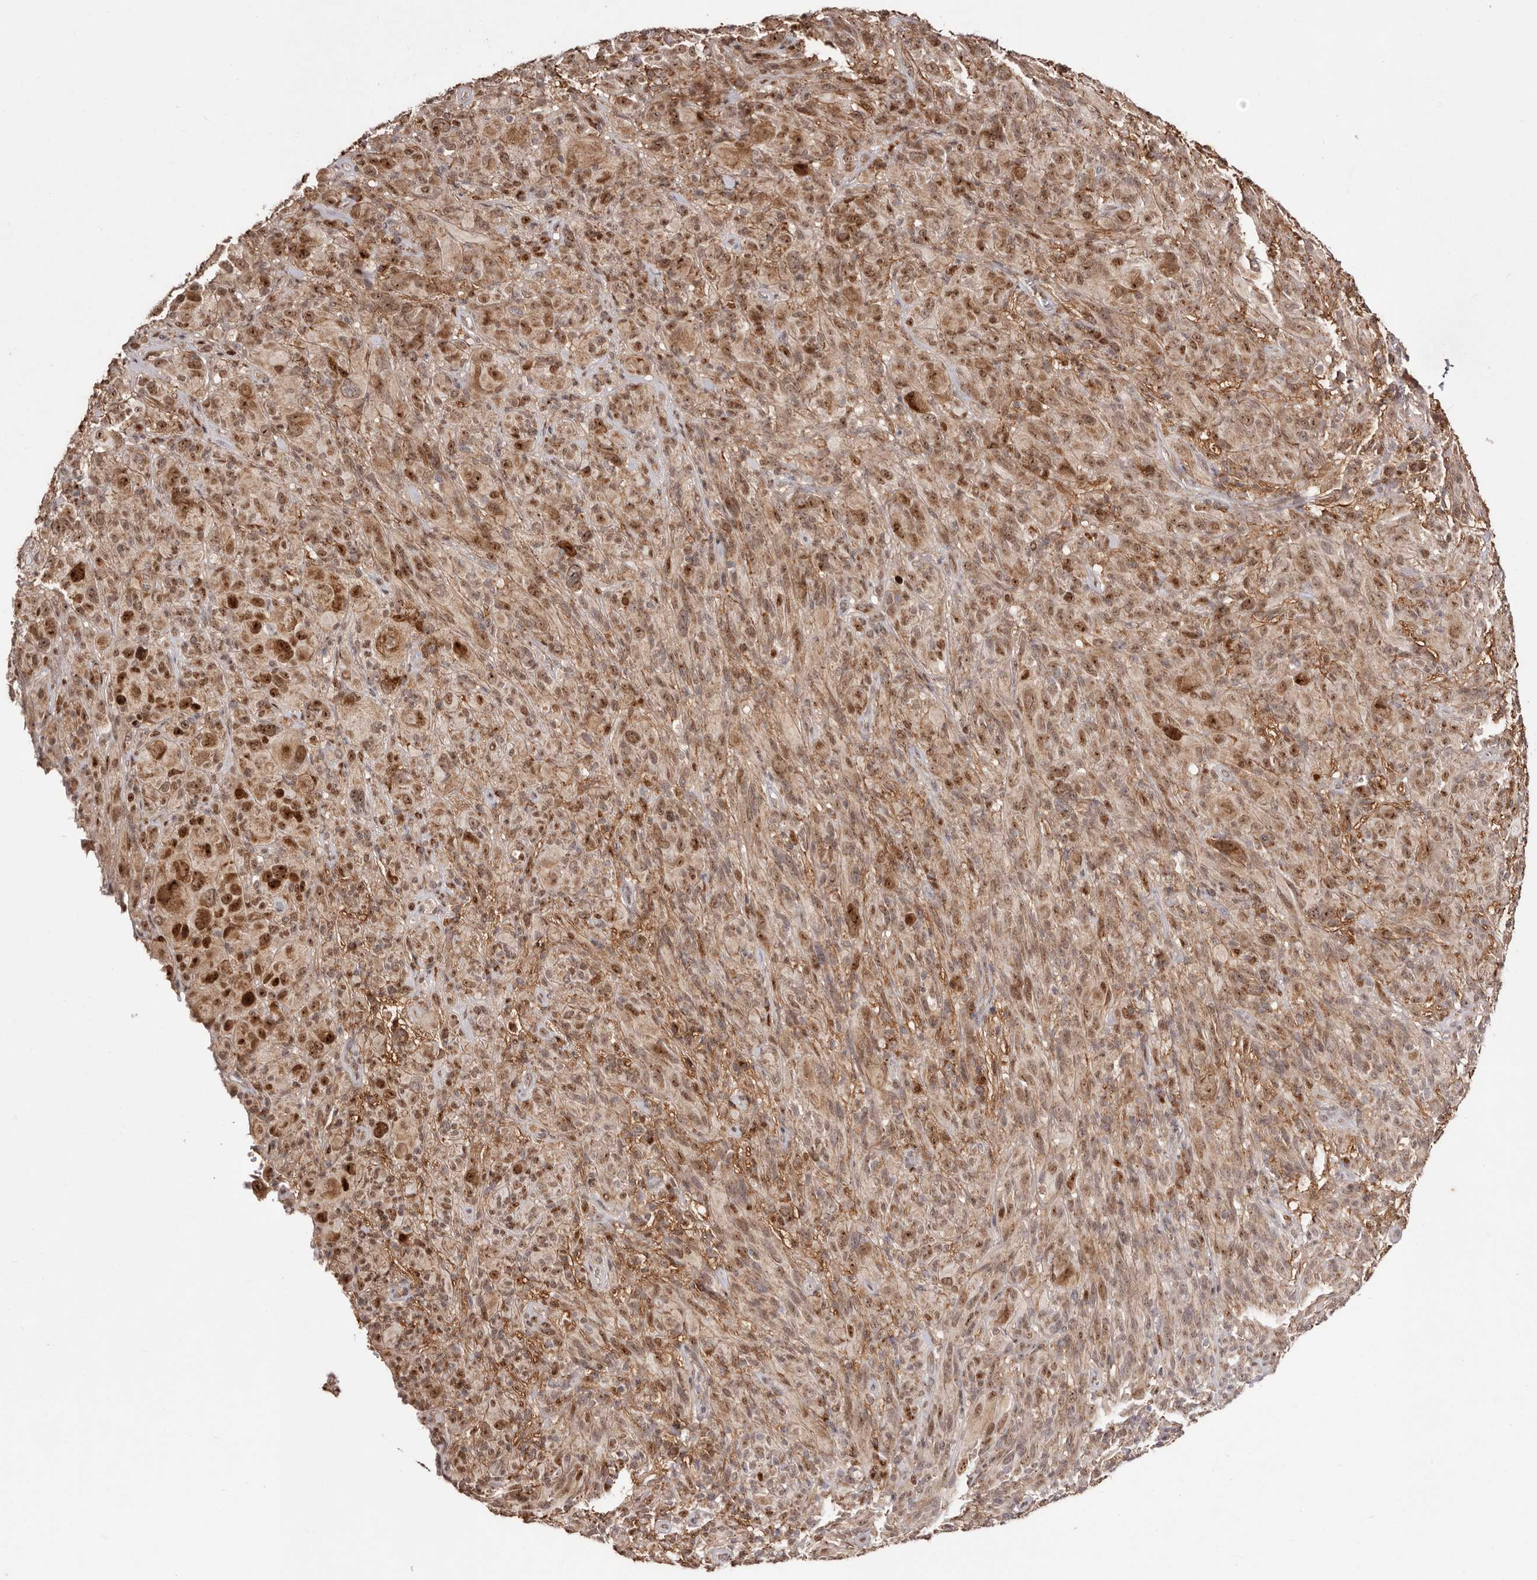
{"staining": {"intensity": "moderate", "quantity": ">75%", "location": "cytoplasmic/membranous,nuclear"}, "tissue": "melanoma", "cell_type": "Tumor cells", "image_type": "cancer", "snomed": [{"axis": "morphology", "description": "Malignant melanoma, NOS"}, {"axis": "topography", "description": "Skin of head"}], "caption": "There is medium levels of moderate cytoplasmic/membranous and nuclear expression in tumor cells of melanoma, as demonstrated by immunohistochemical staining (brown color).", "gene": "EGR3", "patient": {"sex": "male", "age": 96}}